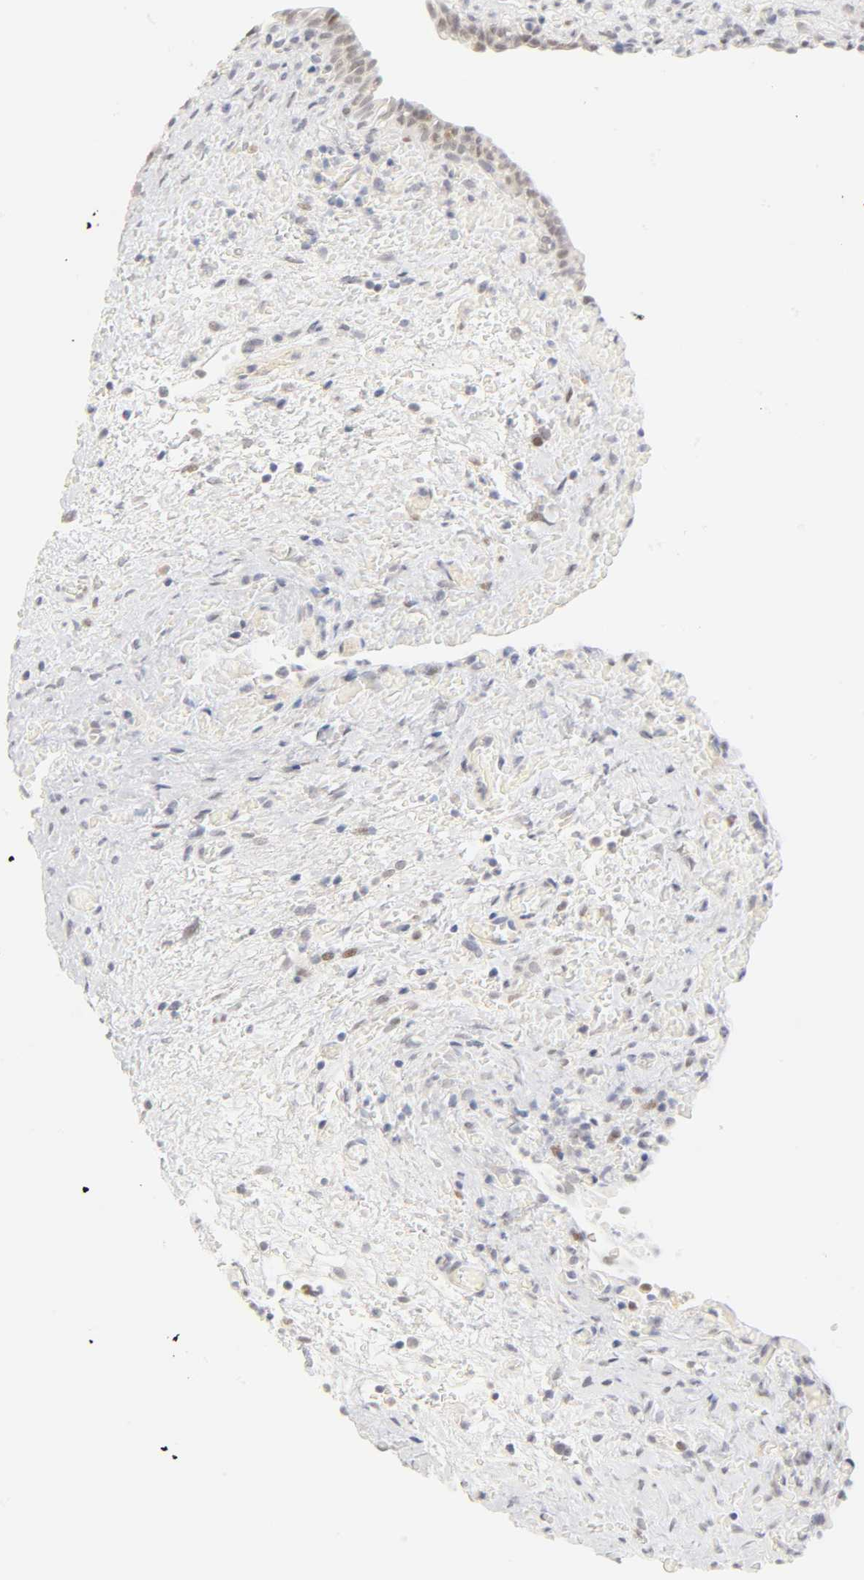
{"staining": {"intensity": "moderate", "quantity": "<25%", "location": "nuclear"}, "tissue": "urinary bladder", "cell_type": "Urothelial cells", "image_type": "normal", "snomed": [{"axis": "morphology", "description": "Normal tissue, NOS"}, {"axis": "morphology", "description": "Dysplasia, NOS"}, {"axis": "topography", "description": "Urinary bladder"}], "caption": "Immunohistochemical staining of normal human urinary bladder reveals <25% levels of moderate nuclear protein expression in approximately <25% of urothelial cells. (DAB (3,3'-diaminobenzidine) = brown stain, brightfield microscopy at high magnification).", "gene": "MNAT1", "patient": {"sex": "male", "age": 35}}